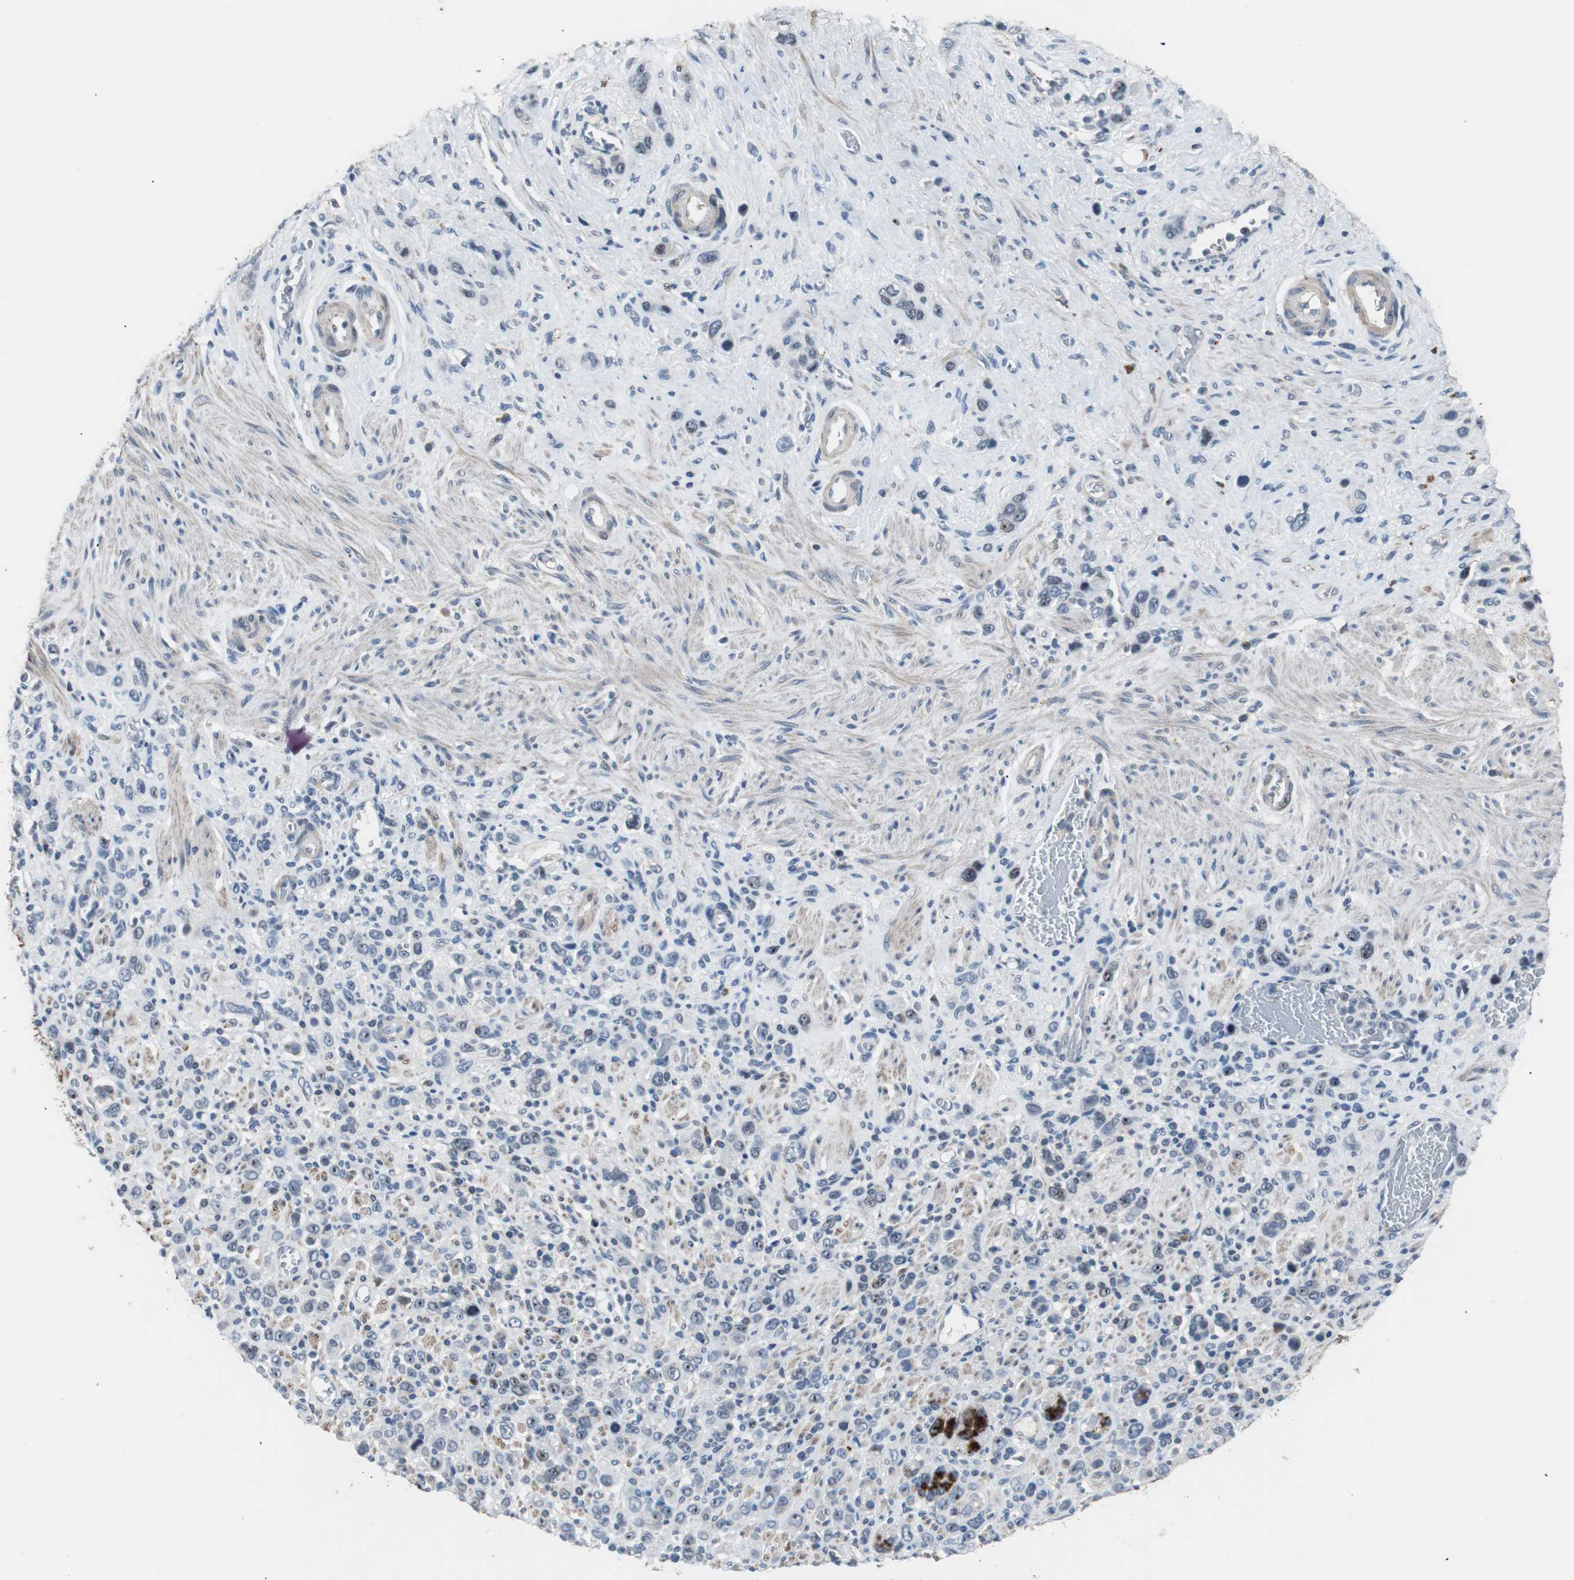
{"staining": {"intensity": "negative", "quantity": "none", "location": "none"}, "tissue": "stomach cancer", "cell_type": "Tumor cells", "image_type": "cancer", "snomed": [{"axis": "morphology", "description": "Normal tissue, NOS"}, {"axis": "morphology", "description": "Adenocarcinoma, NOS"}, {"axis": "morphology", "description": "Adenocarcinoma, High grade"}, {"axis": "topography", "description": "Stomach, upper"}, {"axis": "topography", "description": "Stomach"}], "caption": "Immunohistochemical staining of adenocarcinoma (stomach) reveals no significant positivity in tumor cells.", "gene": "PCYT1B", "patient": {"sex": "female", "age": 65}}